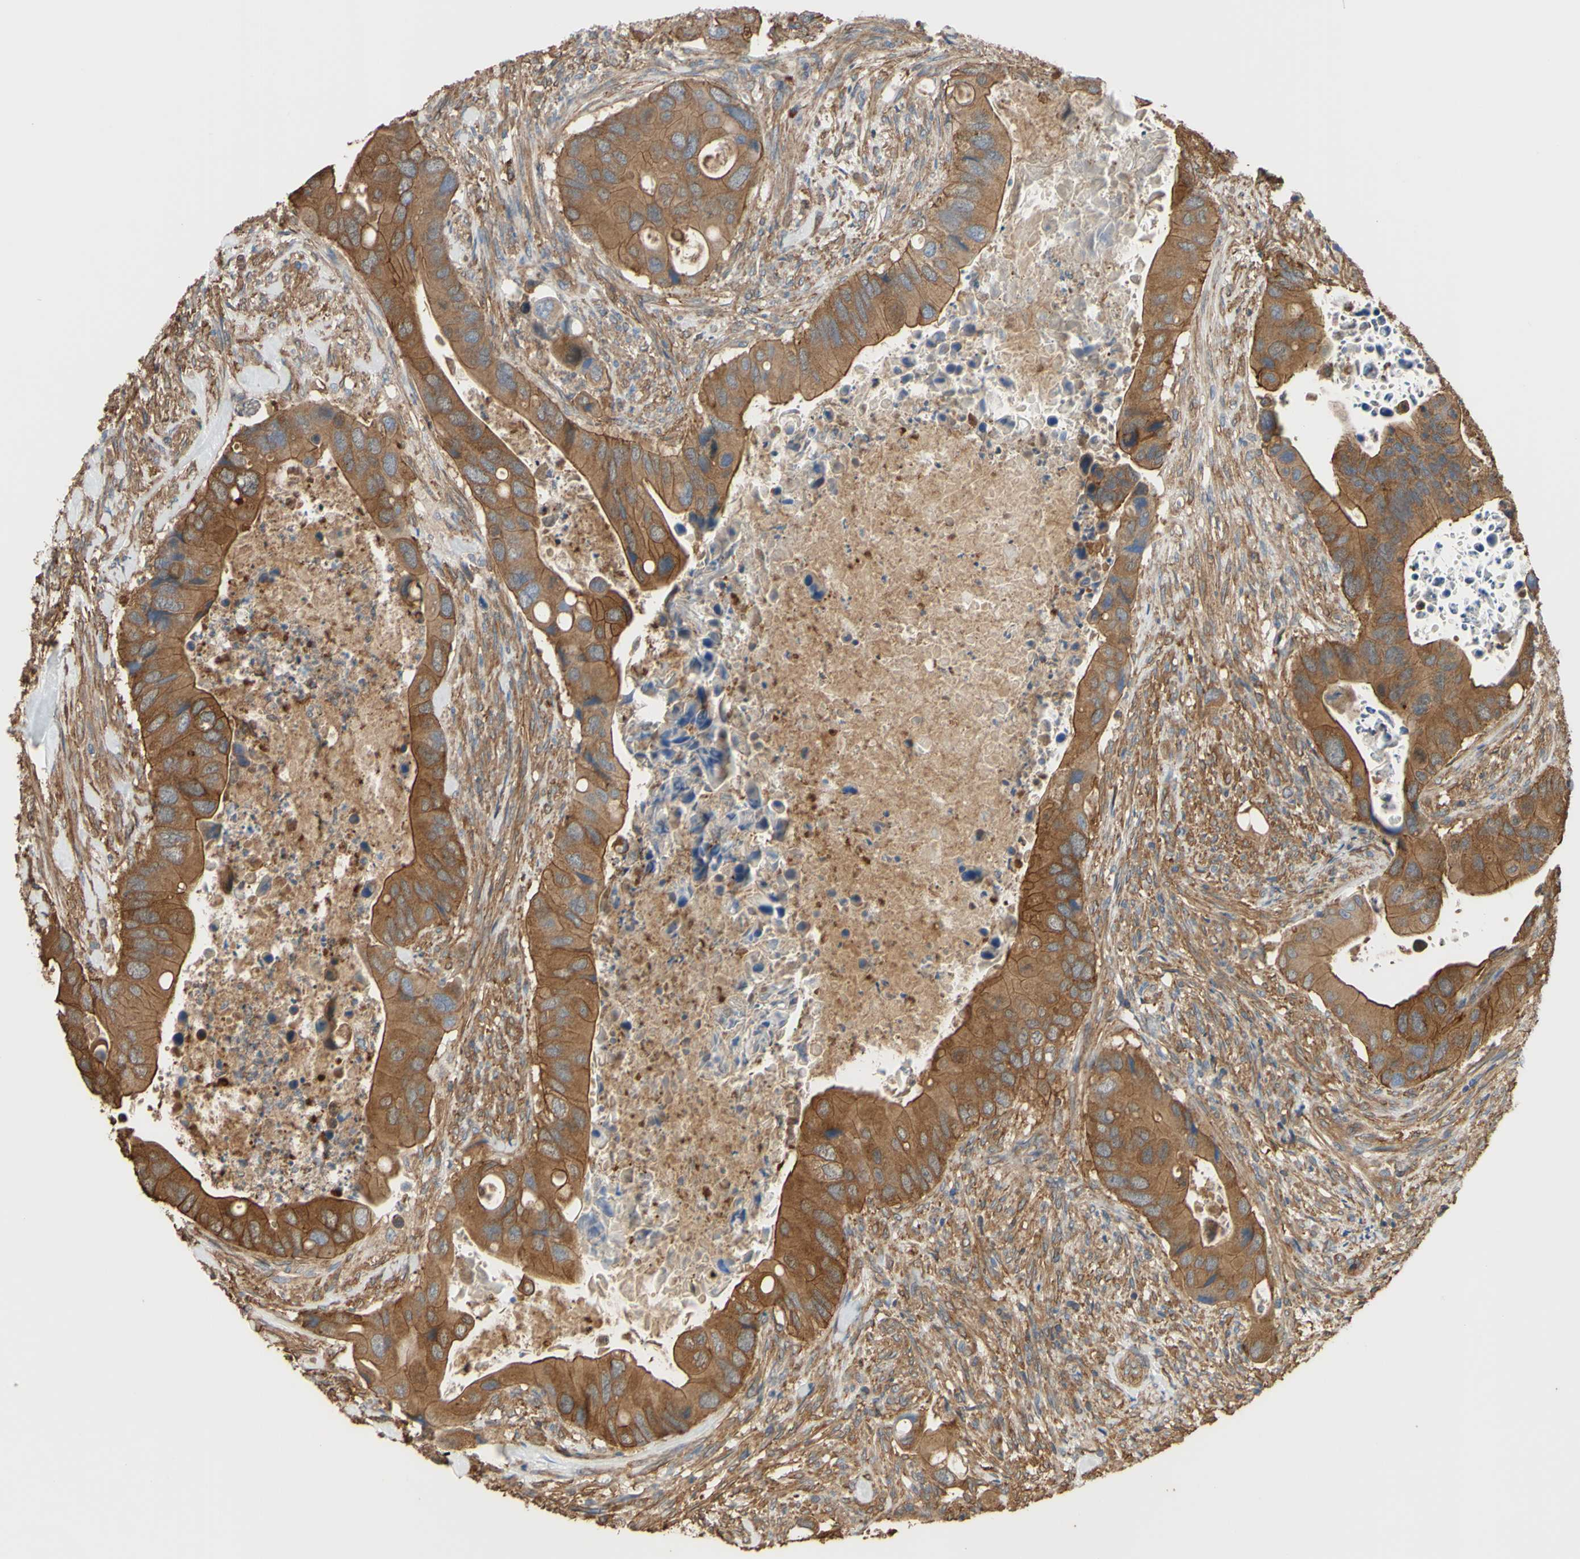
{"staining": {"intensity": "strong", "quantity": ">75%", "location": "cytoplasmic/membranous"}, "tissue": "colorectal cancer", "cell_type": "Tumor cells", "image_type": "cancer", "snomed": [{"axis": "morphology", "description": "Adenocarcinoma, NOS"}, {"axis": "topography", "description": "Rectum"}], "caption": "Brown immunohistochemical staining in colorectal cancer displays strong cytoplasmic/membranous positivity in approximately >75% of tumor cells.", "gene": "CTTN", "patient": {"sex": "female", "age": 57}}